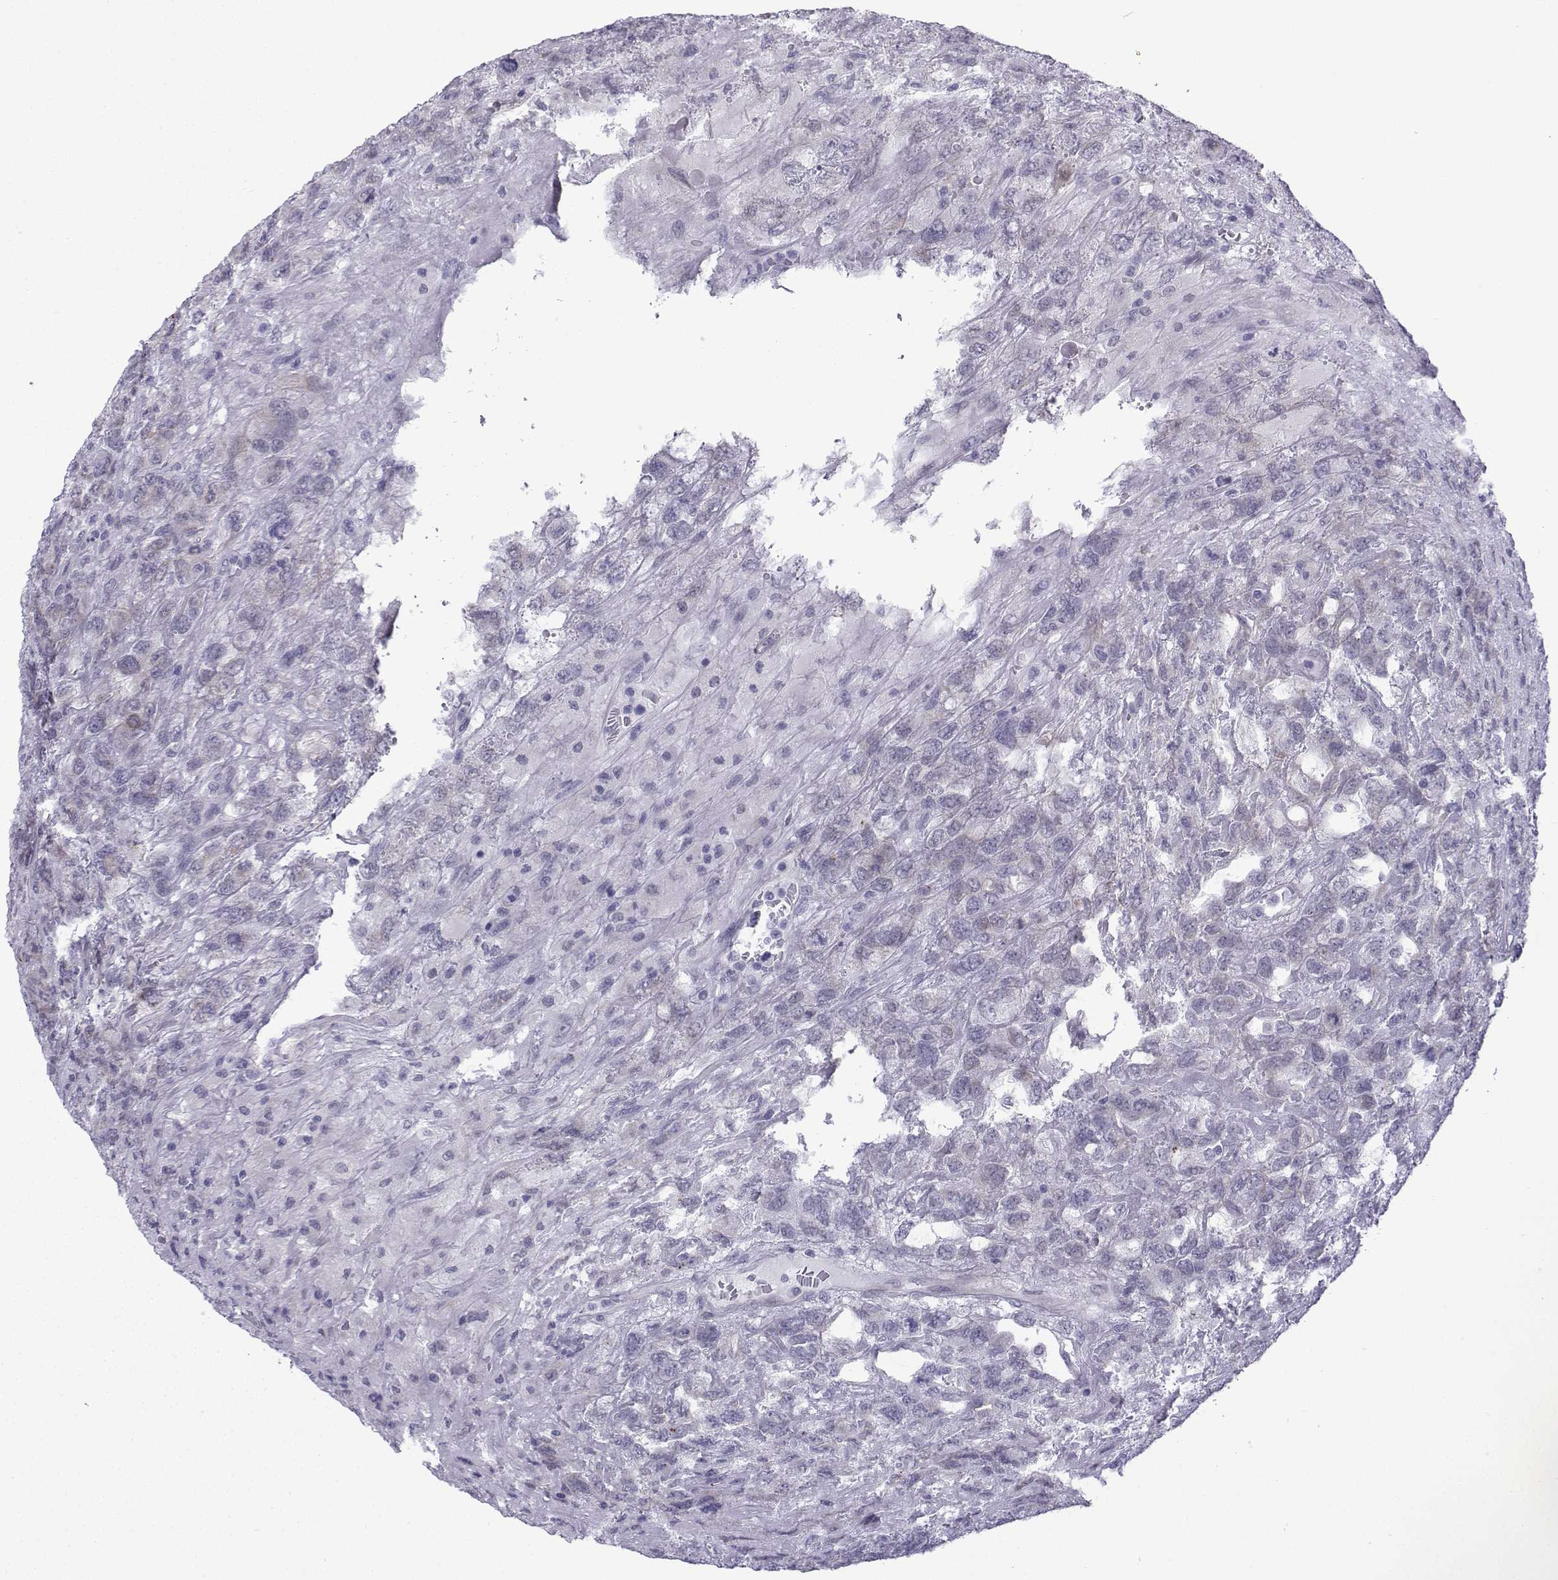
{"staining": {"intensity": "negative", "quantity": "none", "location": "none"}, "tissue": "testis cancer", "cell_type": "Tumor cells", "image_type": "cancer", "snomed": [{"axis": "morphology", "description": "Seminoma, NOS"}, {"axis": "topography", "description": "Testis"}], "caption": "Tumor cells show no significant protein expression in testis cancer.", "gene": "CFAP53", "patient": {"sex": "male", "age": 52}}